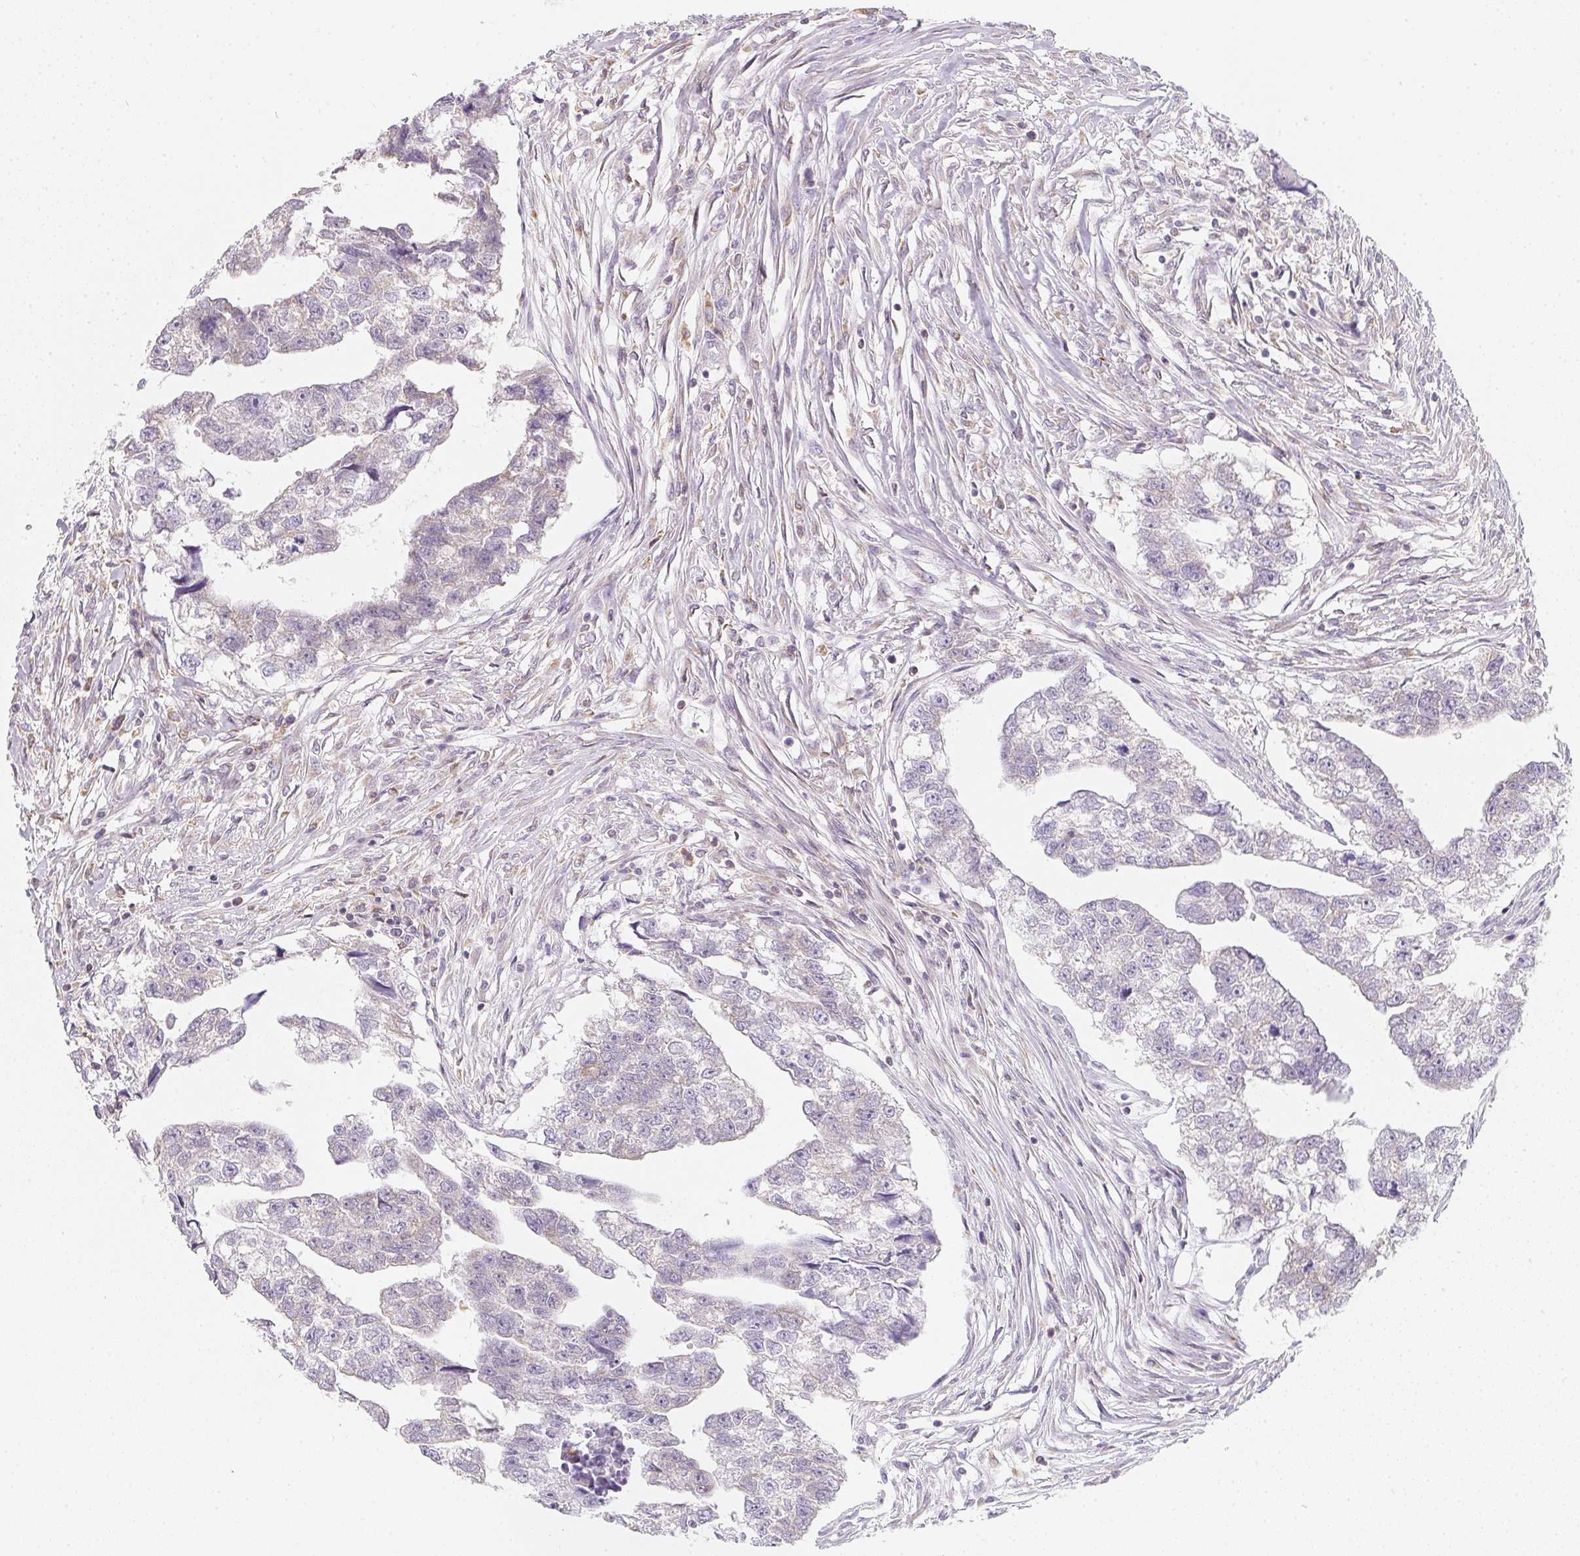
{"staining": {"intensity": "negative", "quantity": "none", "location": "none"}, "tissue": "testis cancer", "cell_type": "Tumor cells", "image_type": "cancer", "snomed": [{"axis": "morphology", "description": "Carcinoma, Embryonal, NOS"}, {"axis": "morphology", "description": "Teratoma, malignant, NOS"}, {"axis": "topography", "description": "Testis"}], "caption": "IHC of human testis cancer shows no positivity in tumor cells.", "gene": "SOAT1", "patient": {"sex": "male", "age": 44}}